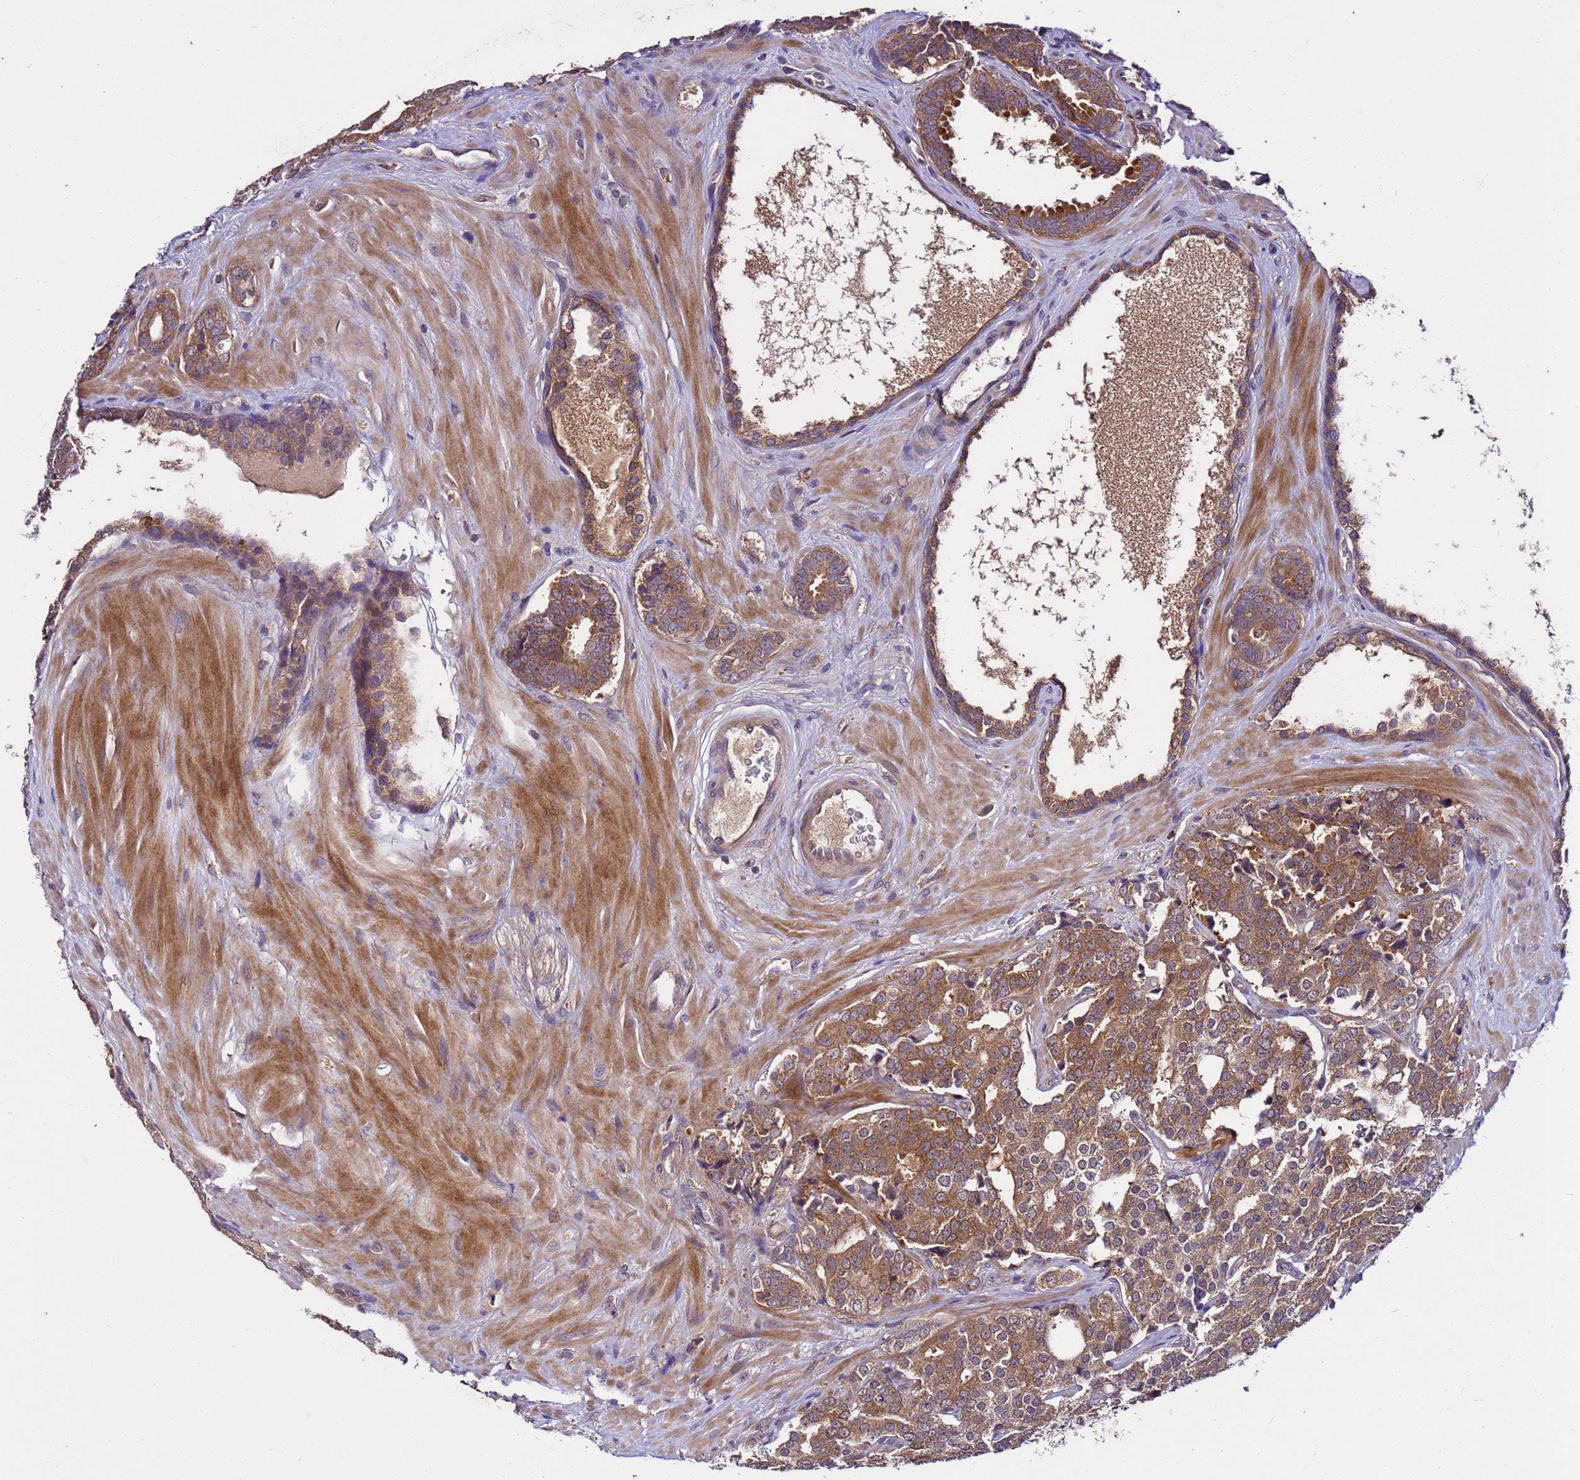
{"staining": {"intensity": "moderate", "quantity": ">75%", "location": "cytoplasmic/membranous"}, "tissue": "prostate cancer", "cell_type": "Tumor cells", "image_type": "cancer", "snomed": [{"axis": "morphology", "description": "Adenocarcinoma, High grade"}, {"axis": "topography", "description": "Prostate"}], "caption": "Adenocarcinoma (high-grade) (prostate) stained for a protein reveals moderate cytoplasmic/membranous positivity in tumor cells.", "gene": "GSPT2", "patient": {"sex": "male", "age": 63}}